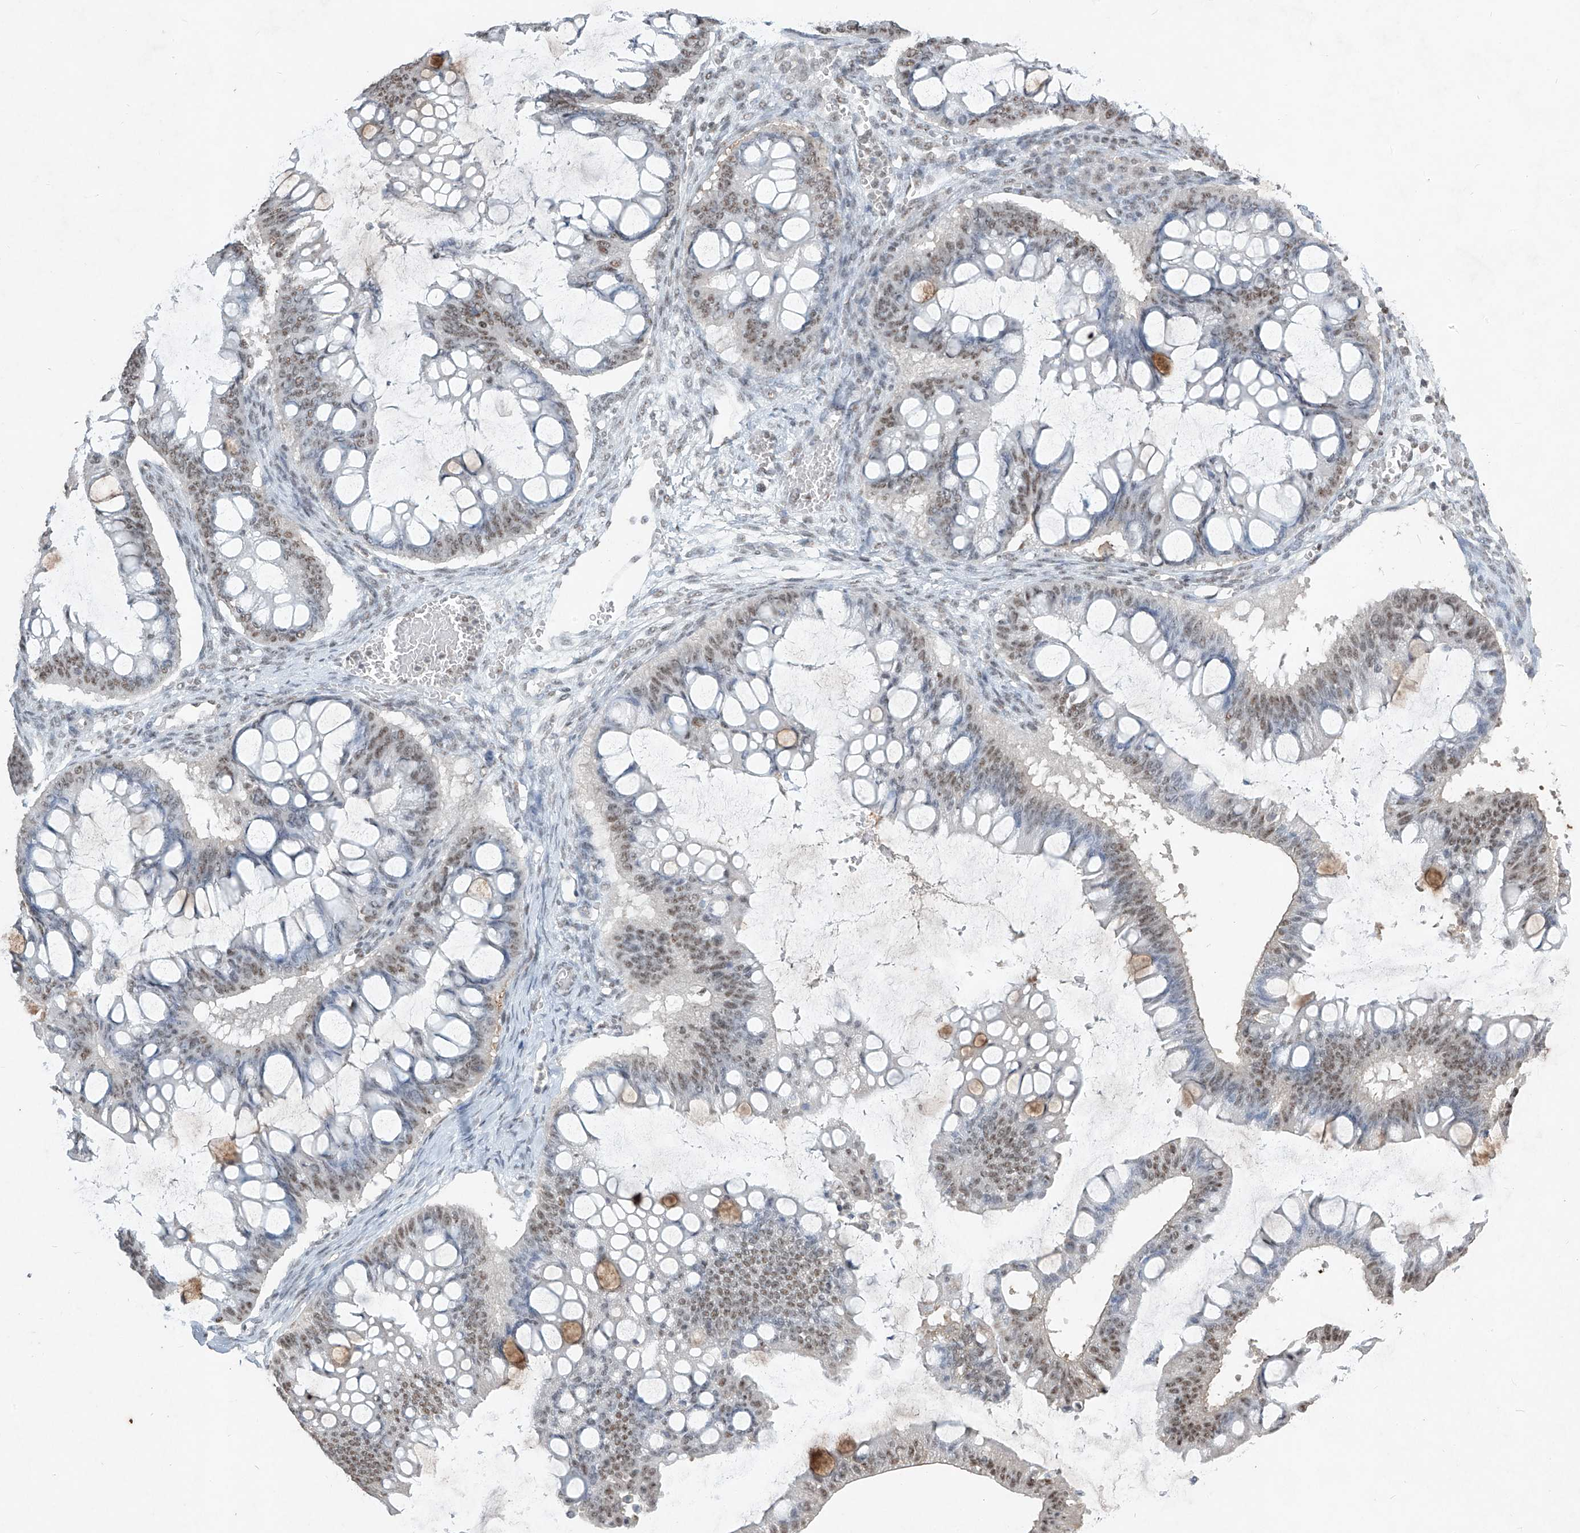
{"staining": {"intensity": "weak", "quantity": "25%-75%", "location": "nuclear"}, "tissue": "ovarian cancer", "cell_type": "Tumor cells", "image_type": "cancer", "snomed": [{"axis": "morphology", "description": "Cystadenocarcinoma, mucinous, NOS"}, {"axis": "topography", "description": "Ovary"}], "caption": "A high-resolution image shows immunohistochemistry (IHC) staining of ovarian cancer (mucinous cystadenocarcinoma), which exhibits weak nuclear staining in about 25%-75% of tumor cells.", "gene": "TFEC", "patient": {"sex": "female", "age": 73}}